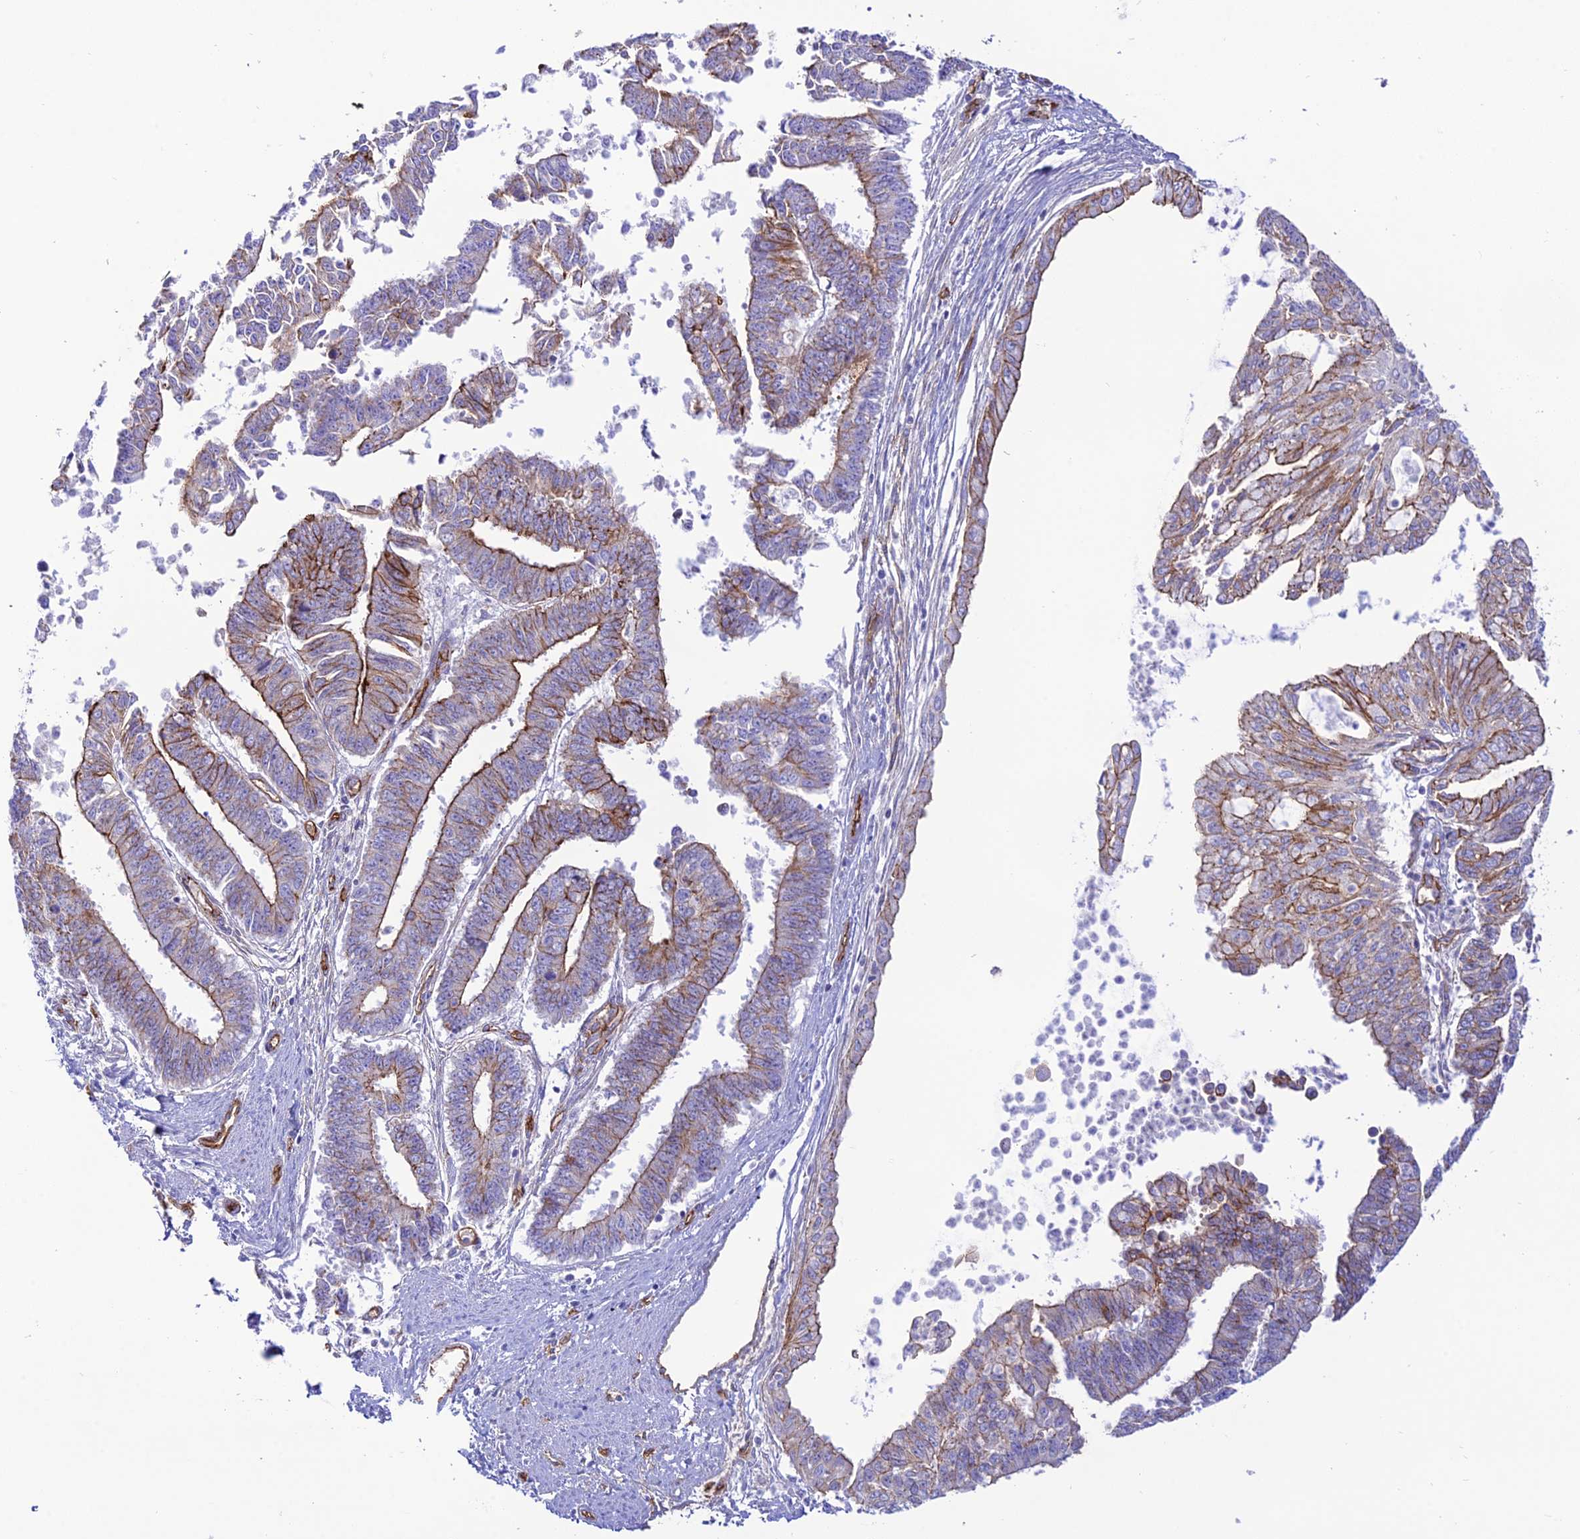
{"staining": {"intensity": "strong", "quantity": "<25%", "location": "cytoplasmic/membranous"}, "tissue": "endometrial cancer", "cell_type": "Tumor cells", "image_type": "cancer", "snomed": [{"axis": "morphology", "description": "Adenocarcinoma, NOS"}, {"axis": "topography", "description": "Endometrium"}], "caption": "Protein staining of endometrial adenocarcinoma tissue shows strong cytoplasmic/membranous staining in approximately <25% of tumor cells. (brown staining indicates protein expression, while blue staining denotes nuclei).", "gene": "YPEL5", "patient": {"sex": "female", "age": 73}}